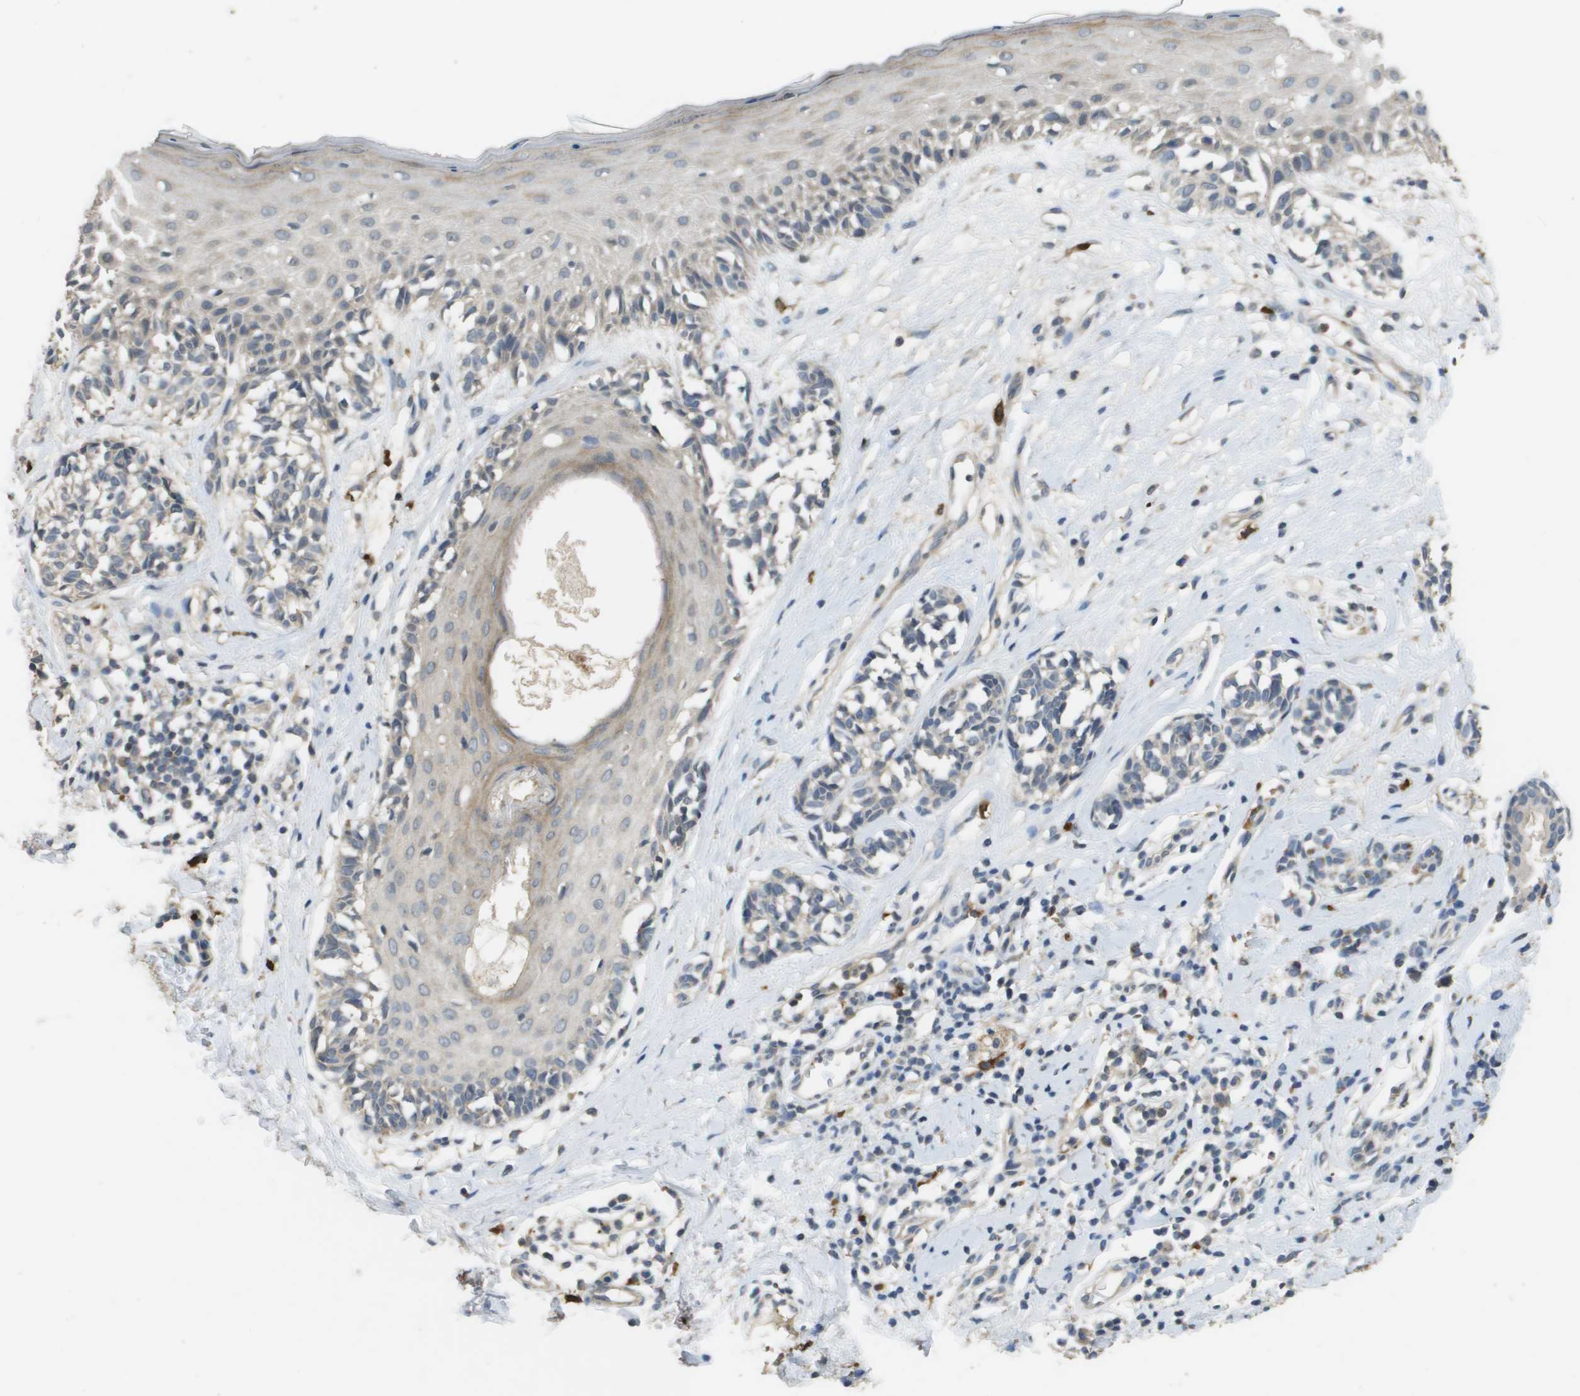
{"staining": {"intensity": "negative", "quantity": "none", "location": "none"}, "tissue": "melanoma", "cell_type": "Tumor cells", "image_type": "cancer", "snomed": [{"axis": "morphology", "description": "Malignant melanoma, NOS"}, {"axis": "topography", "description": "Skin"}], "caption": "High power microscopy image of an immunohistochemistry image of melanoma, revealing no significant expression in tumor cells. (DAB (3,3'-diaminobenzidine) immunohistochemistry (IHC), high magnification).", "gene": "RAB27B", "patient": {"sex": "male", "age": 64}}